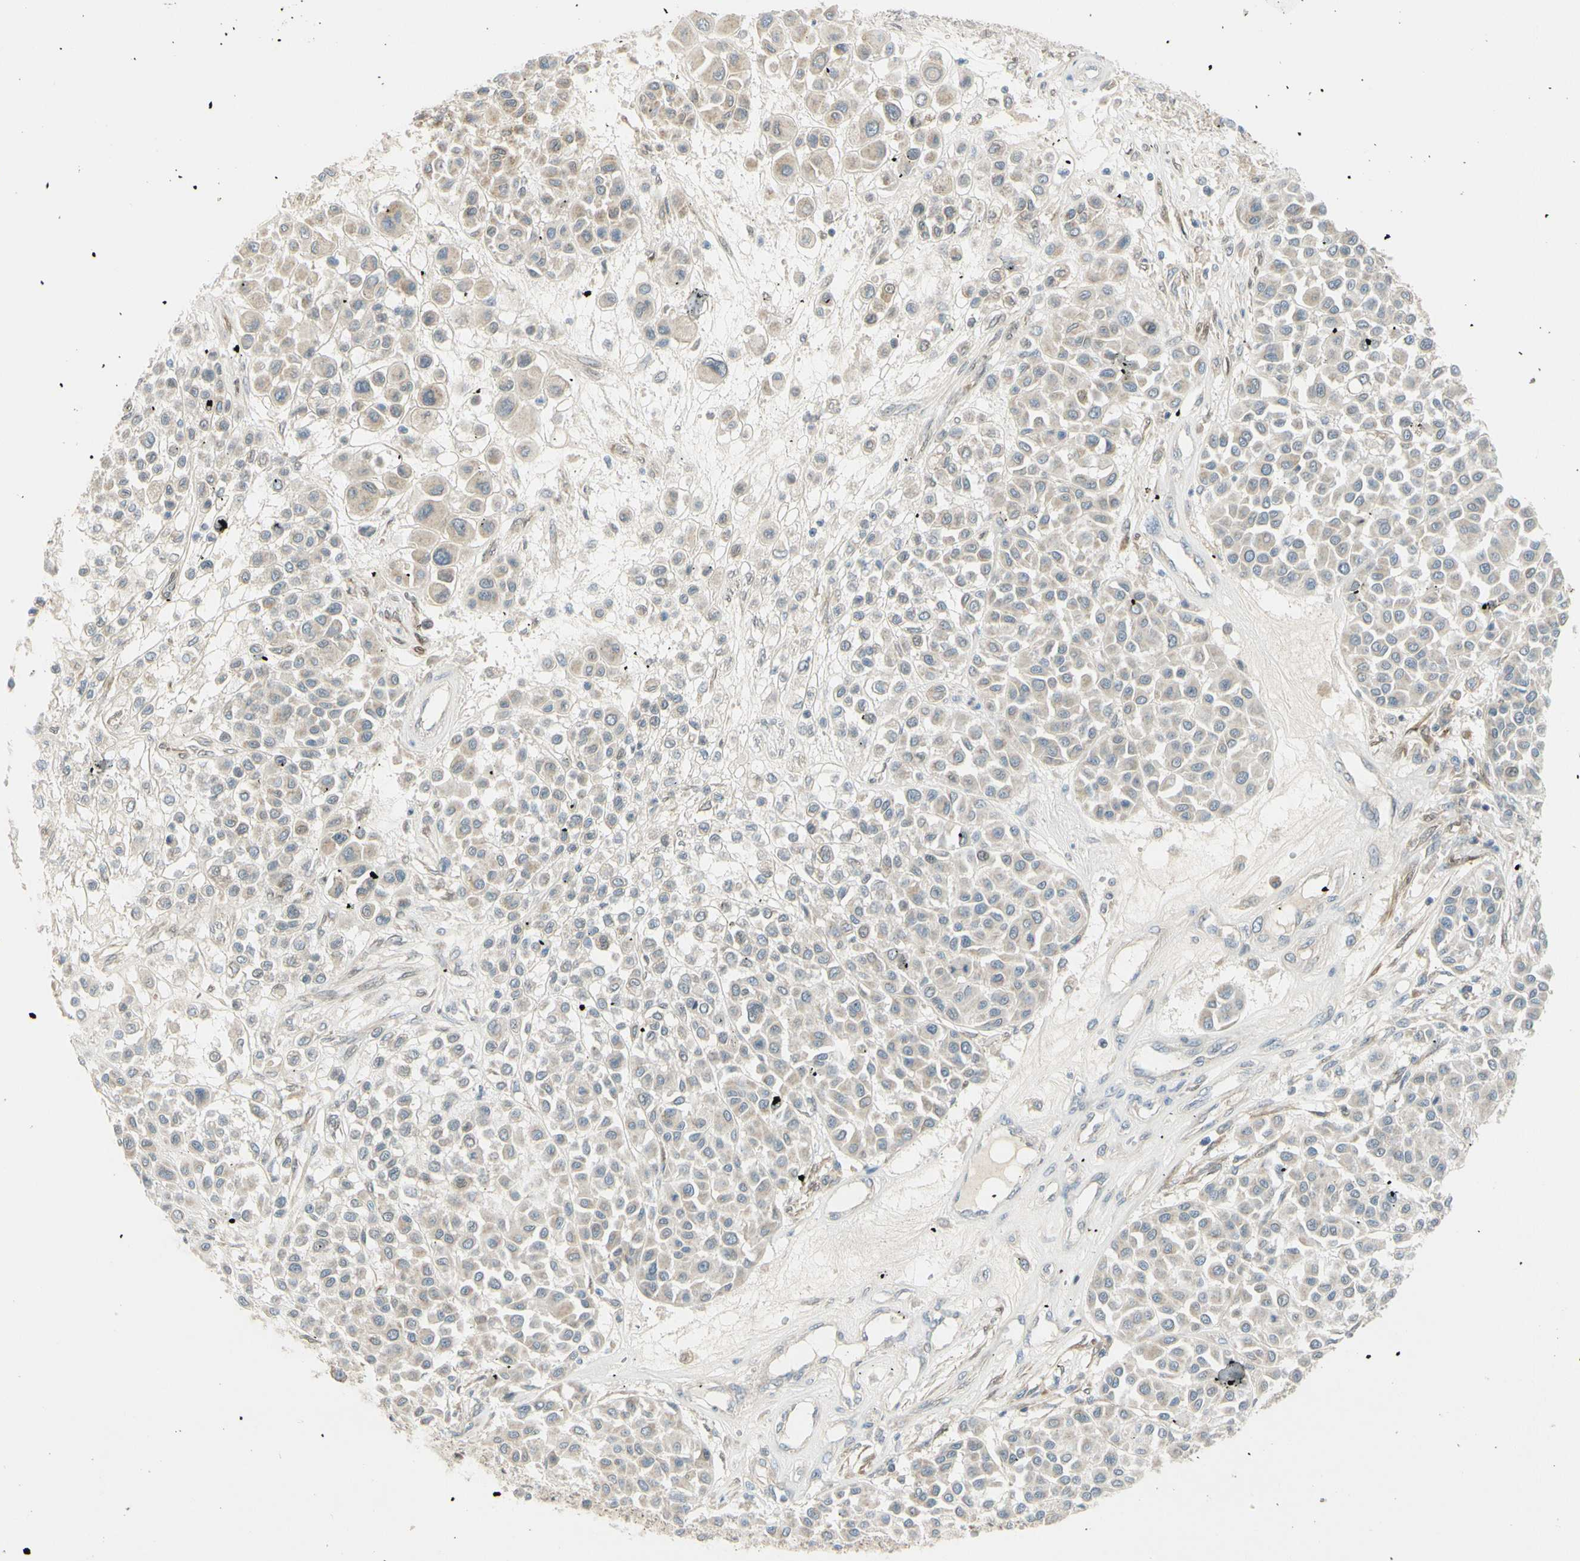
{"staining": {"intensity": "weak", "quantity": "25%-75%", "location": "none"}, "tissue": "melanoma", "cell_type": "Tumor cells", "image_type": "cancer", "snomed": [{"axis": "morphology", "description": "Malignant melanoma, Metastatic site"}, {"axis": "topography", "description": "Soft tissue"}], "caption": "Protein analysis of malignant melanoma (metastatic site) tissue shows weak None staining in approximately 25%-75% of tumor cells. (IHC, brightfield microscopy, high magnification).", "gene": "FHL2", "patient": {"sex": "male", "age": 41}}